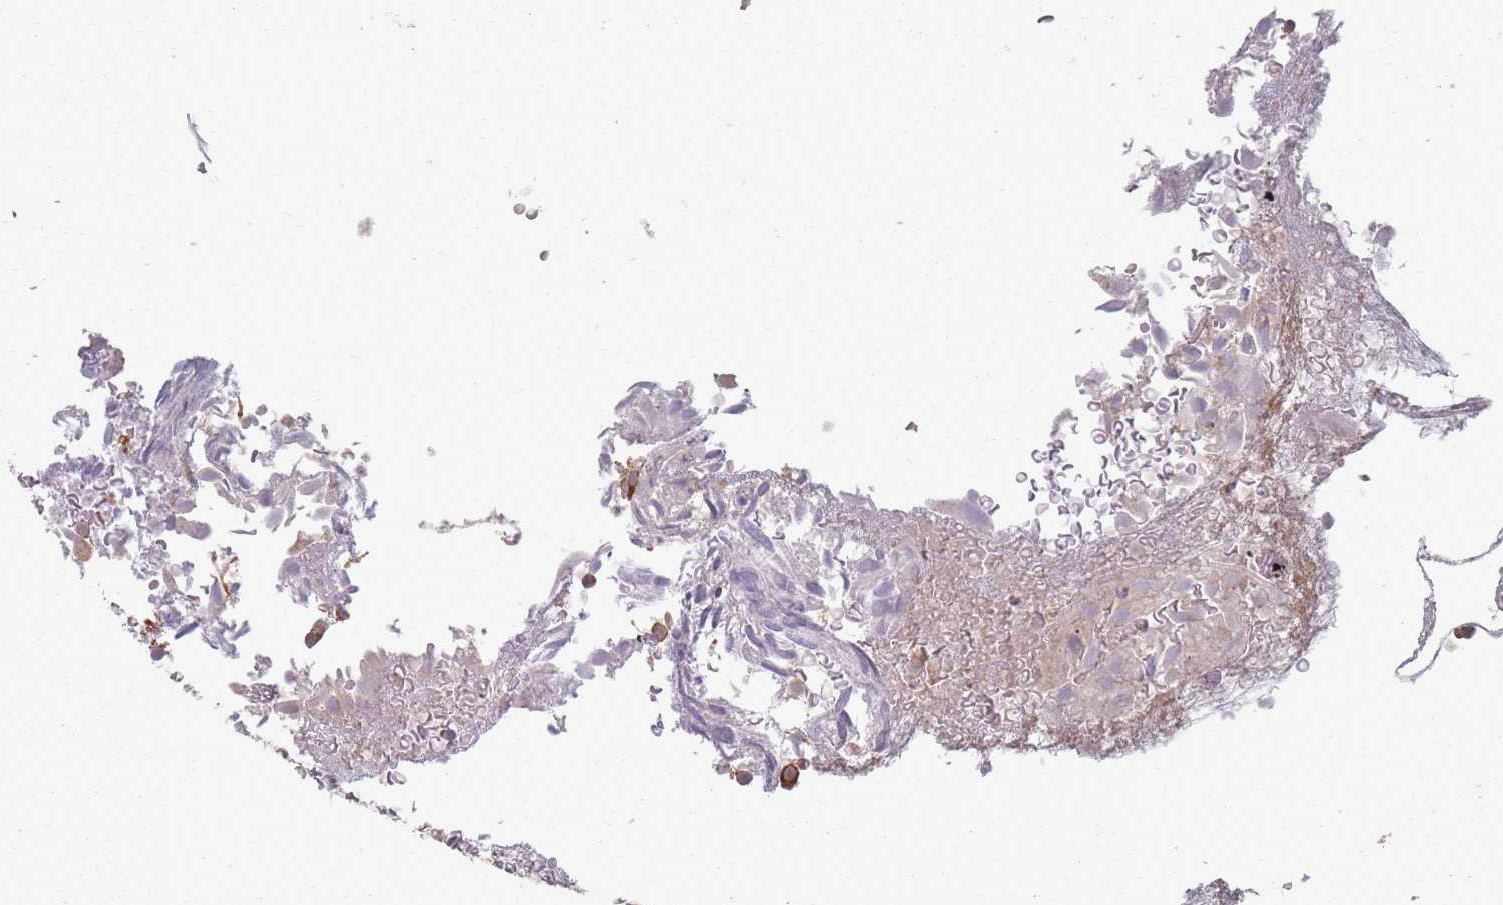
{"staining": {"intensity": "moderate", "quantity": ">75%", "location": "cytoplasmic/membranous"}, "tissue": "urothelial cancer", "cell_type": "Tumor cells", "image_type": "cancer", "snomed": [{"axis": "morphology", "description": "Urothelial carcinoma, Low grade"}, {"axis": "topography", "description": "Urinary bladder"}], "caption": "Low-grade urothelial carcinoma stained with DAB (3,3'-diaminobenzidine) IHC exhibits medium levels of moderate cytoplasmic/membranous positivity in about >75% of tumor cells.", "gene": "OR10Q1", "patient": {"sex": "male", "age": 78}}